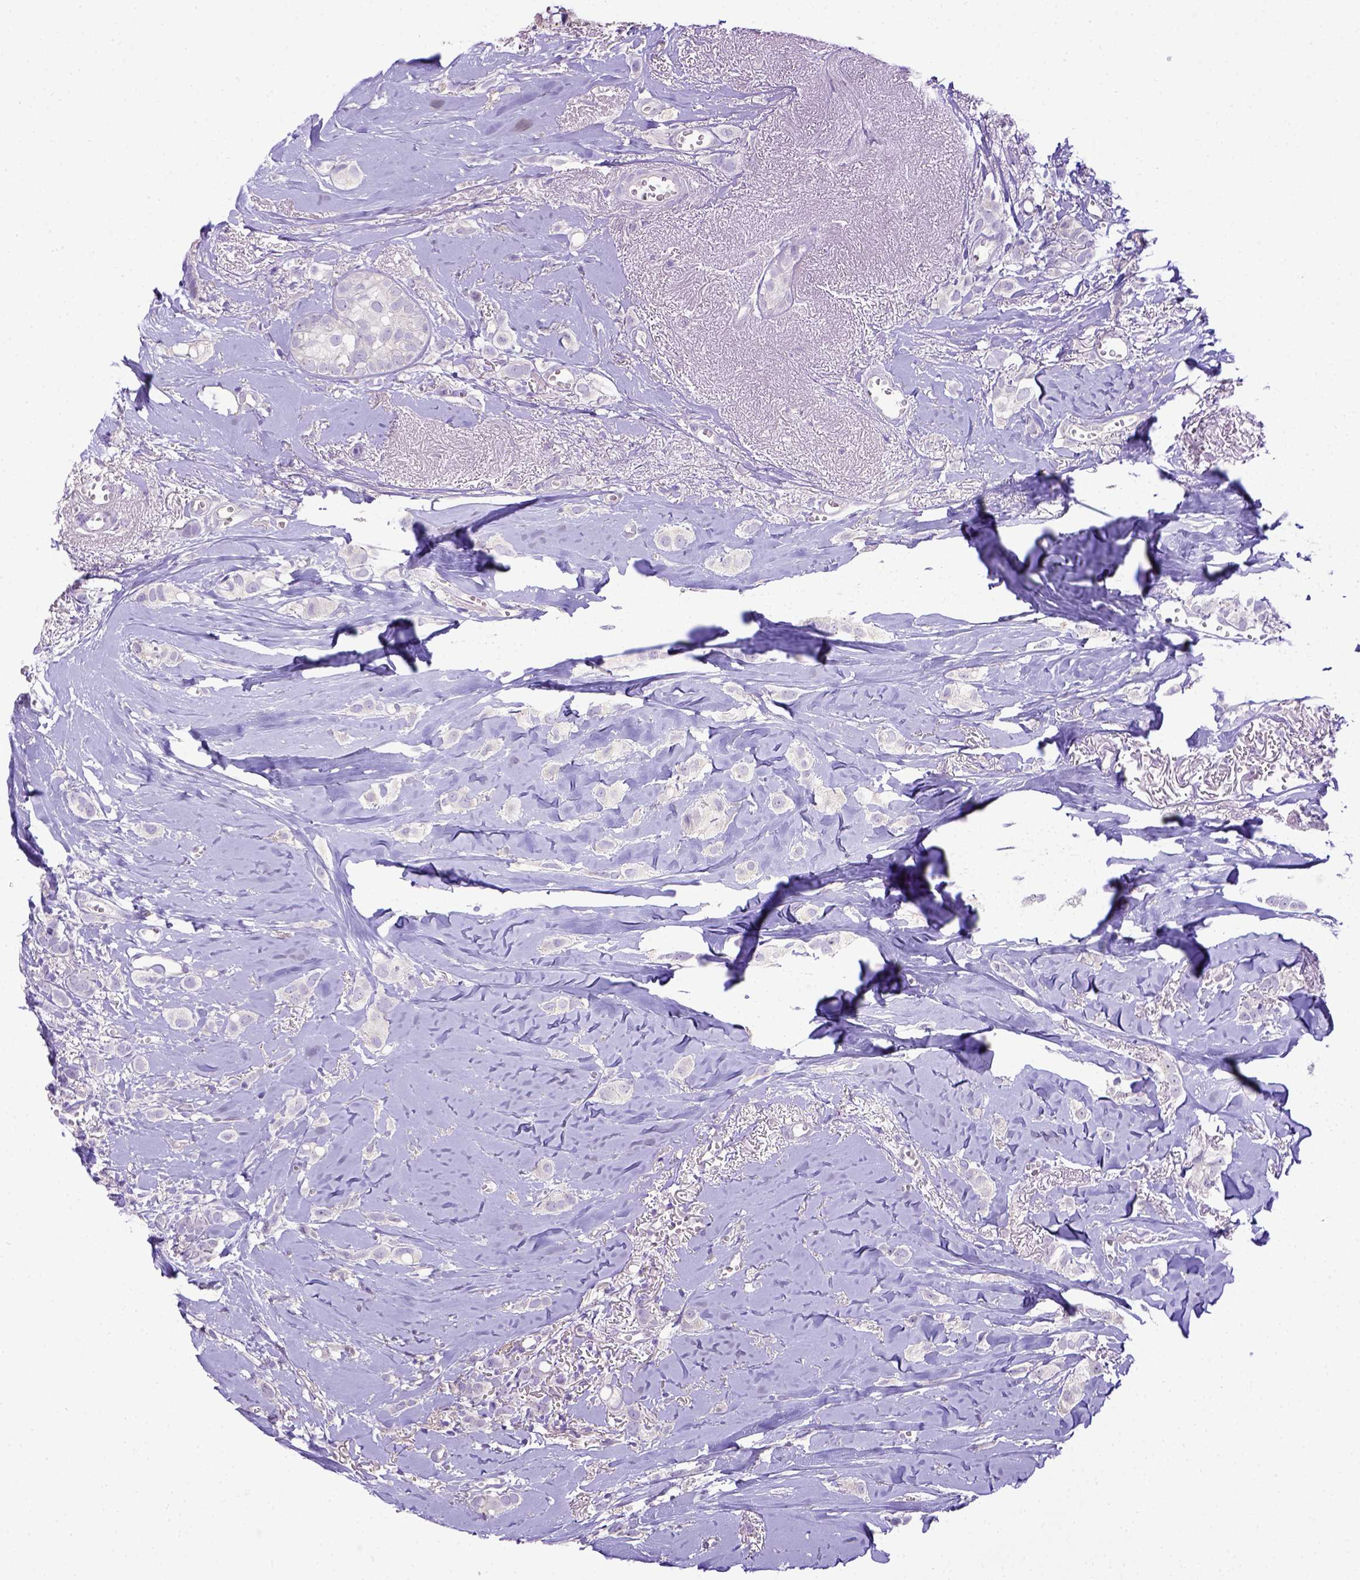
{"staining": {"intensity": "negative", "quantity": "none", "location": "none"}, "tissue": "breast cancer", "cell_type": "Tumor cells", "image_type": "cancer", "snomed": [{"axis": "morphology", "description": "Duct carcinoma"}, {"axis": "topography", "description": "Breast"}], "caption": "High power microscopy photomicrograph of an immunohistochemistry (IHC) photomicrograph of breast cancer, revealing no significant staining in tumor cells.", "gene": "CD40", "patient": {"sex": "female", "age": 85}}